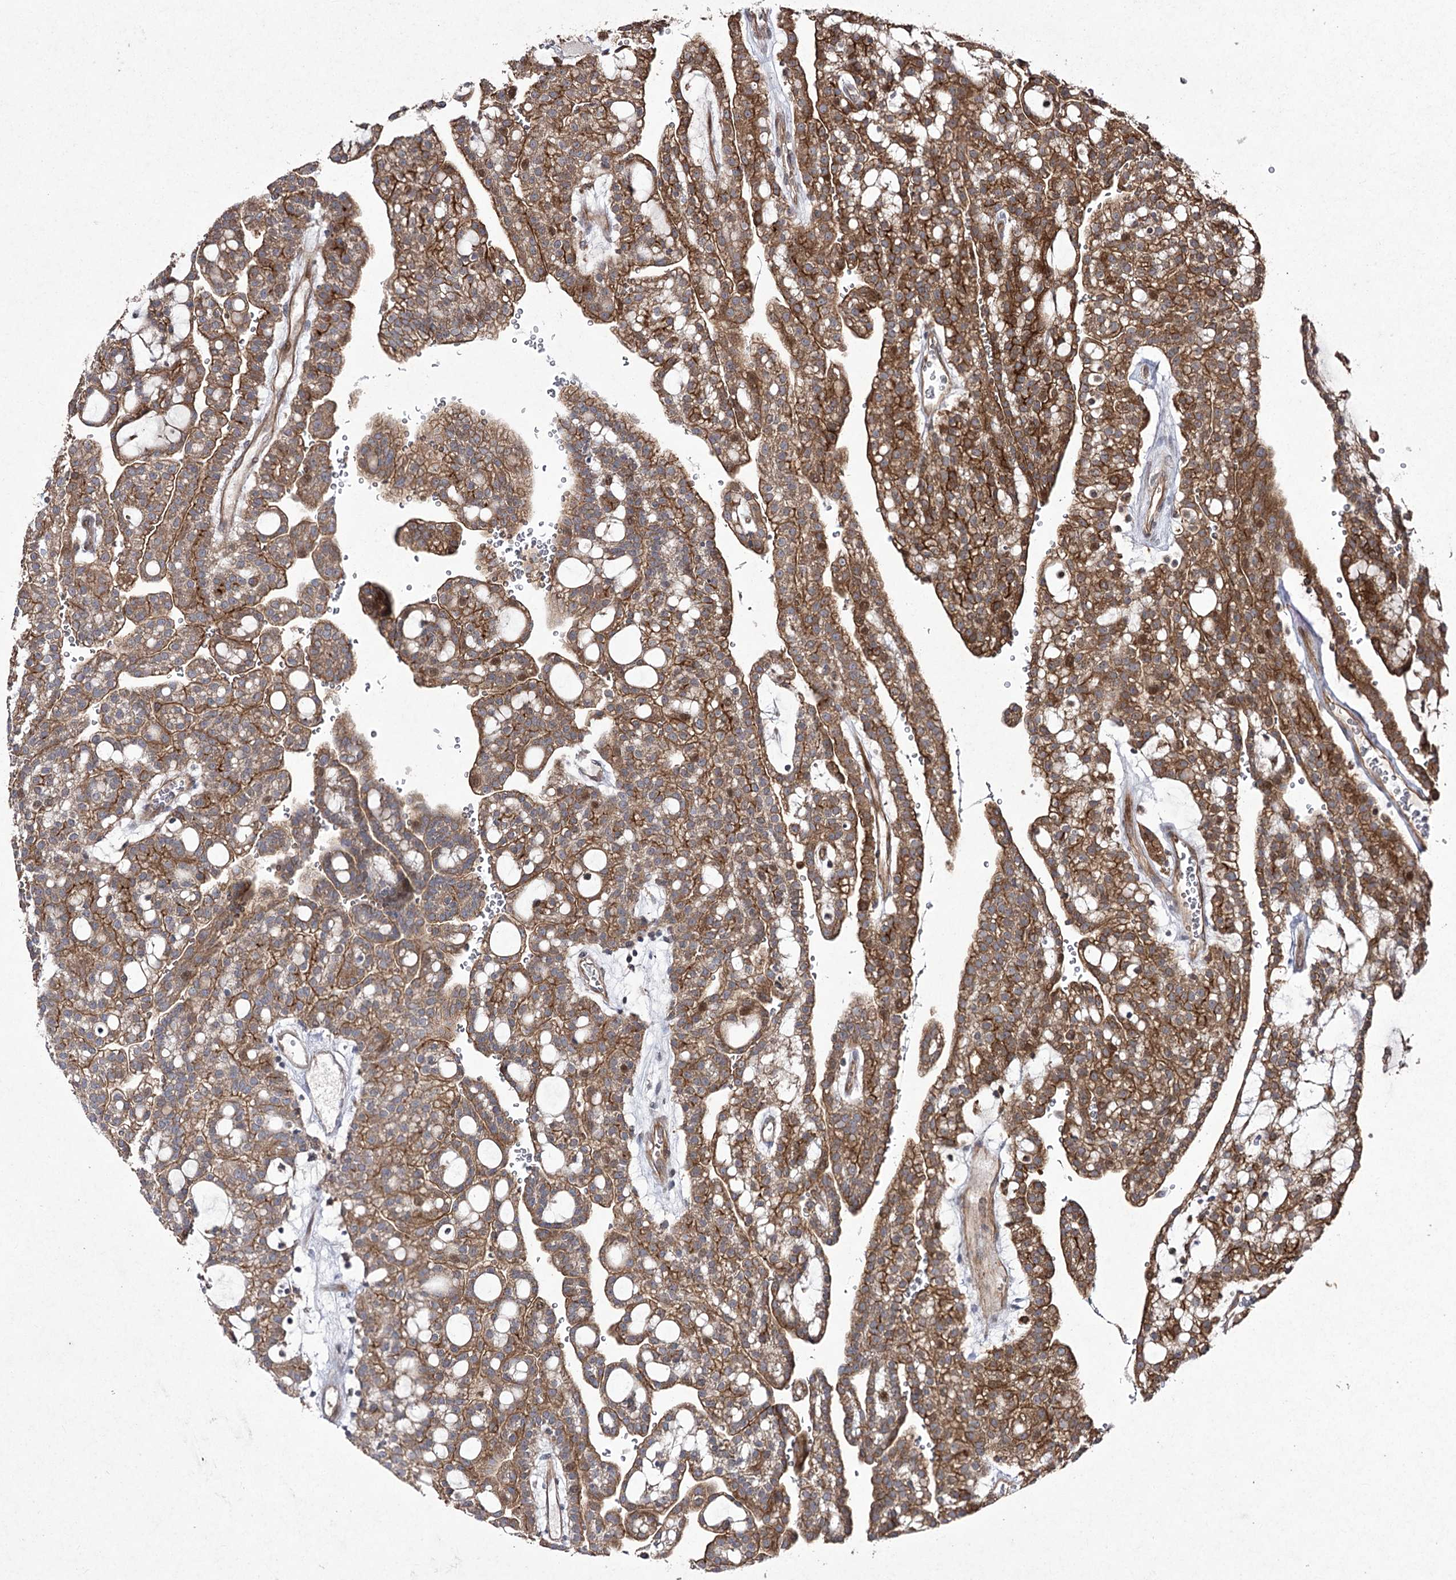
{"staining": {"intensity": "moderate", "quantity": ">75%", "location": "cytoplasmic/membranous"}, "tissue": "renal cancer", "cell_type": "Tumor cells", "image_type": "cancer", "snomed": [{"axis": "morphology", "description": "Adenocarcinoma, NOS"}, {"axis": "topography", "description": "Kidney"}], "caption": "Brown immunohistochemical staining in human renal cancer reveals moderate cytoplasmic/membranous staining in about >75% of tumor cells. Using DAB (3,3'-diaminobenzidine) (brown) and hematoxylin (blue) stains, captured at high magnification using brightfield microscopy.", "gene": "FANCL", "patient": {"sex": "male", "age": 63}}